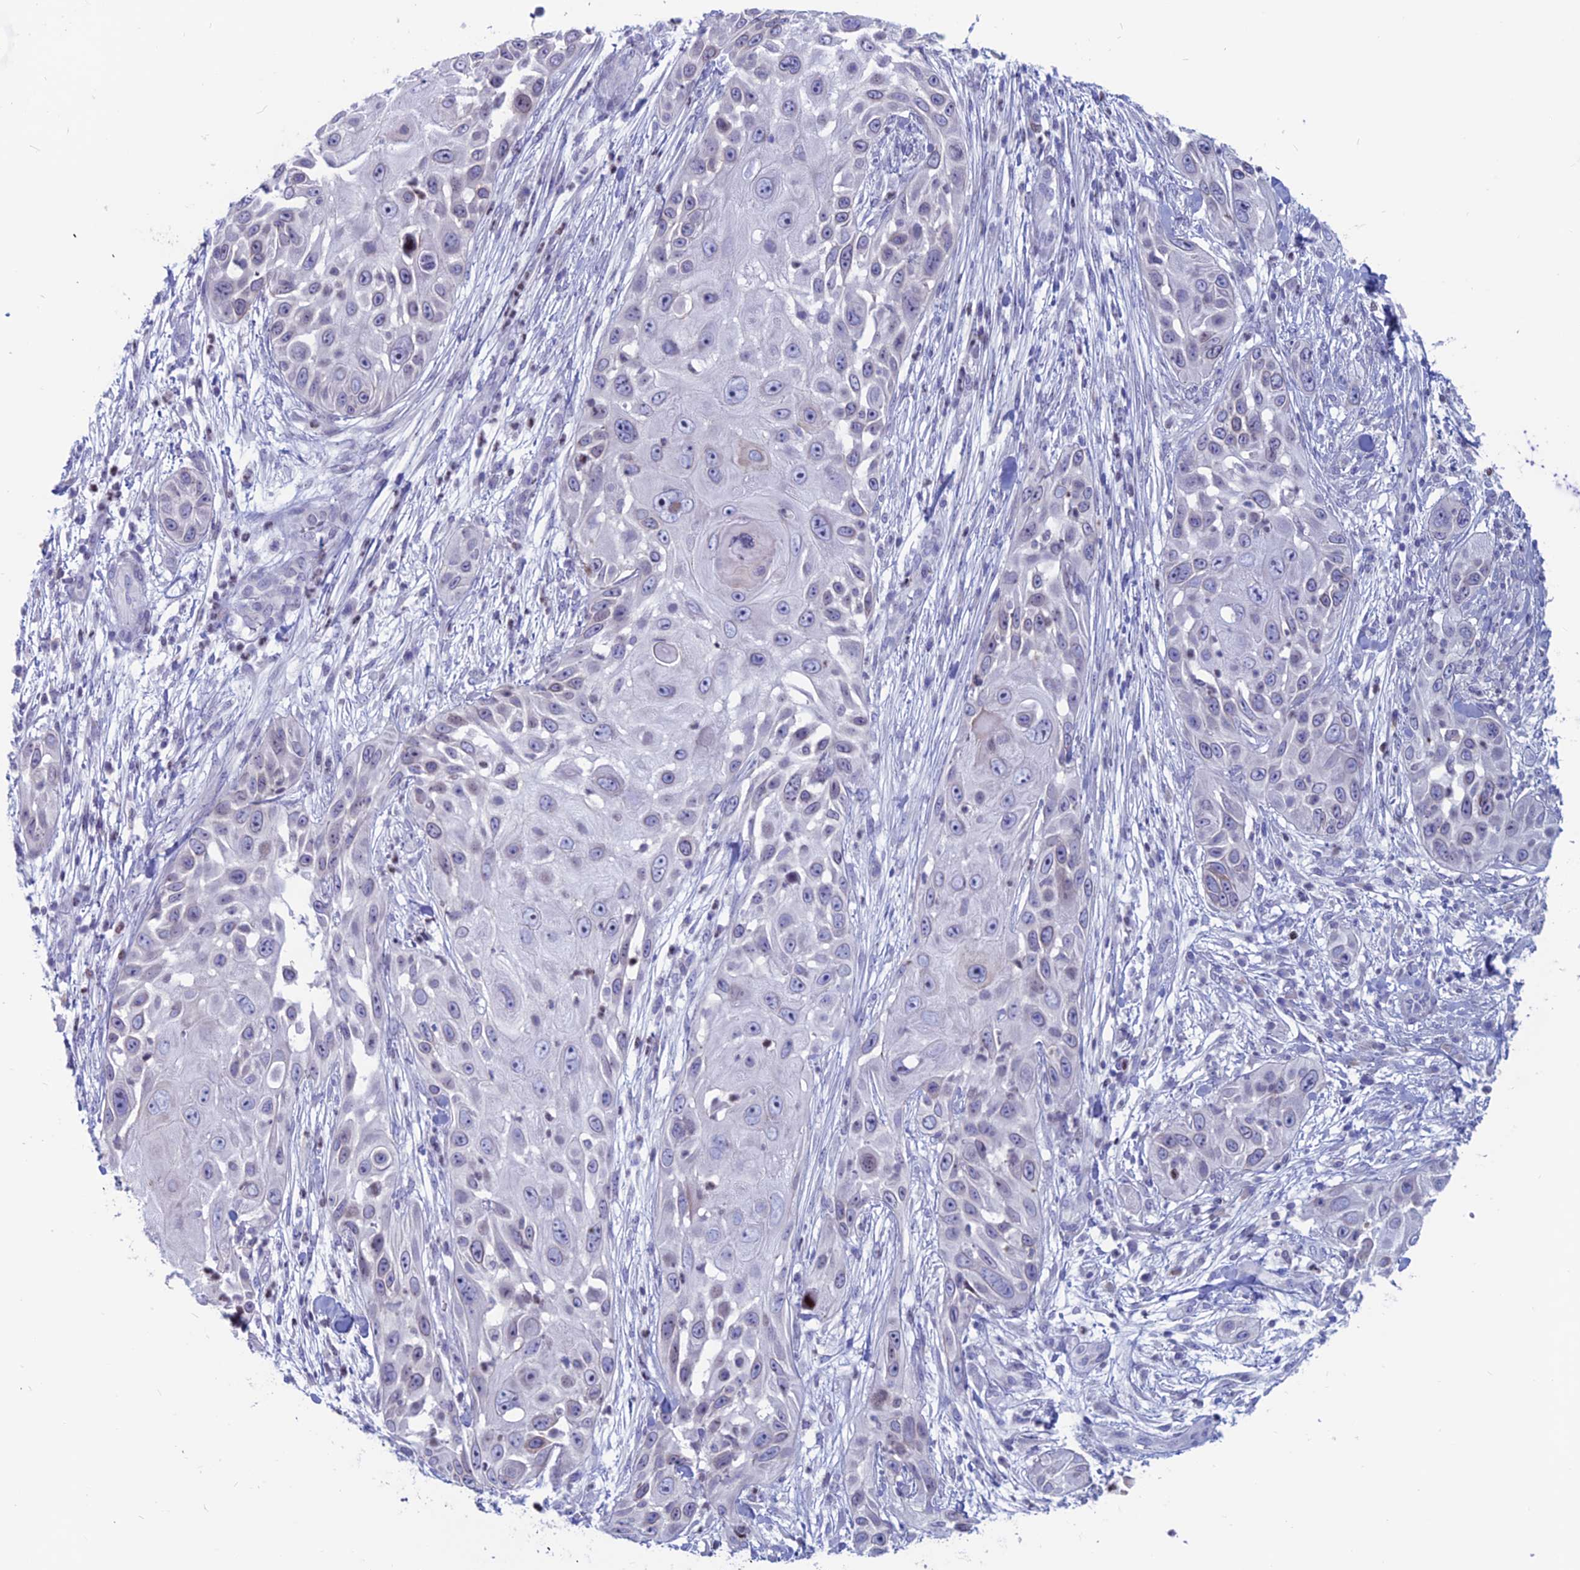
{"staining": {"intensity": "negative", "quantity": "none", "location": "none"}, "tissue": "skin cancer", "cell_type": "Tumor cells", "image_type": "cancer", "snomed": [{"axis": "morphology", "description": "Squamous cell carcinoma, NOS"}, {"axis": "topography", "description": "Skin"}], "caption": "Tumor cells show no significant protein positivity in skin cancer (squamous cell carcinoma).", "gene": "CERS6", "patient": {"sex": "female", "age": 44}}